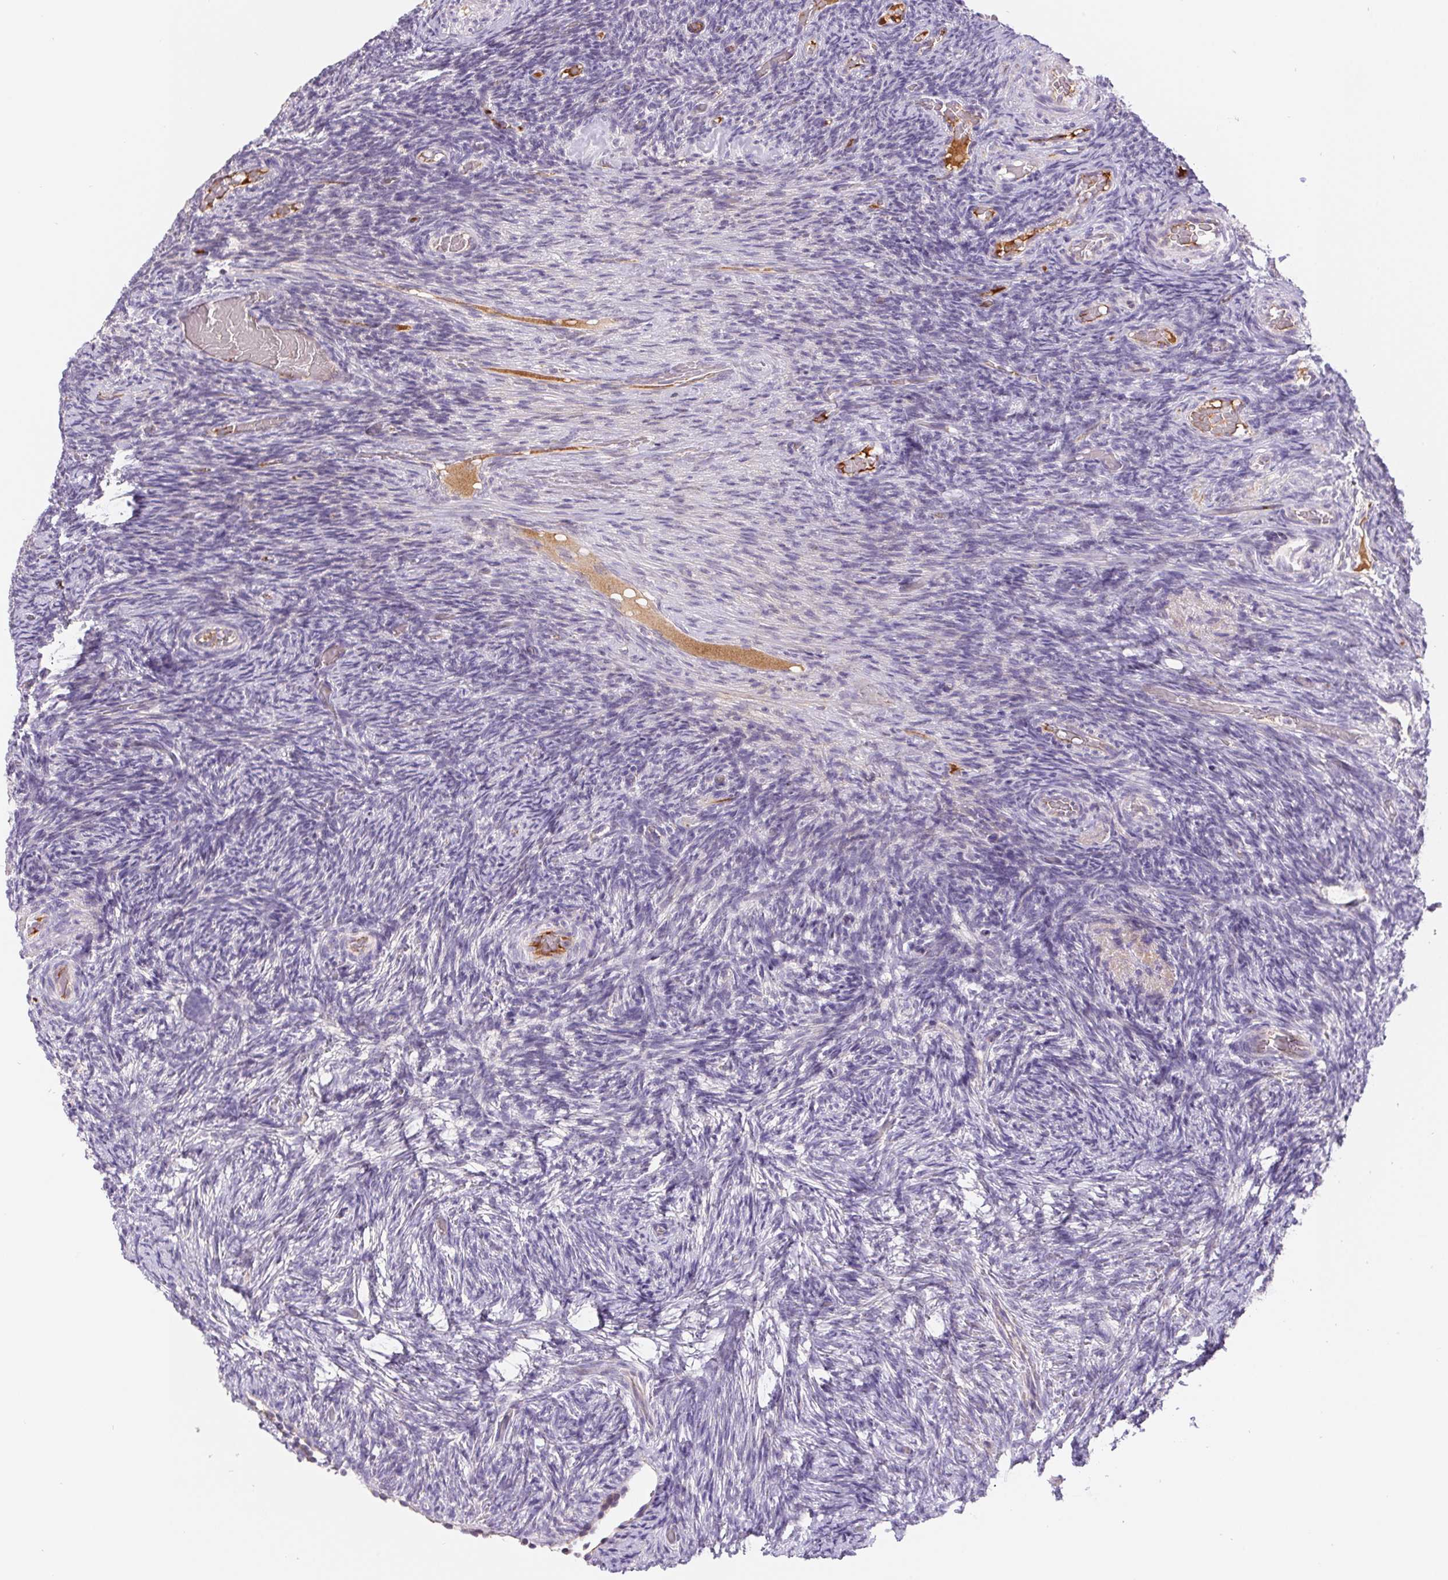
{"staining": {"intensity": "negative", "quantity": "none", "location": "none"}, "tissue": "ovary", "cell_type": "Follicle cells", "image_type": "normal", "snomed": [{"axis": "morphology", "description": "Normal tissue, NOS"}, {"axis": "topography", "description": "Ovary"}], "caption": "Immunohistochemistry of benign ovary displays no expression in follicle cells.", "gene": "EMC6", "patient": {"sex": "female", "age": 34}}